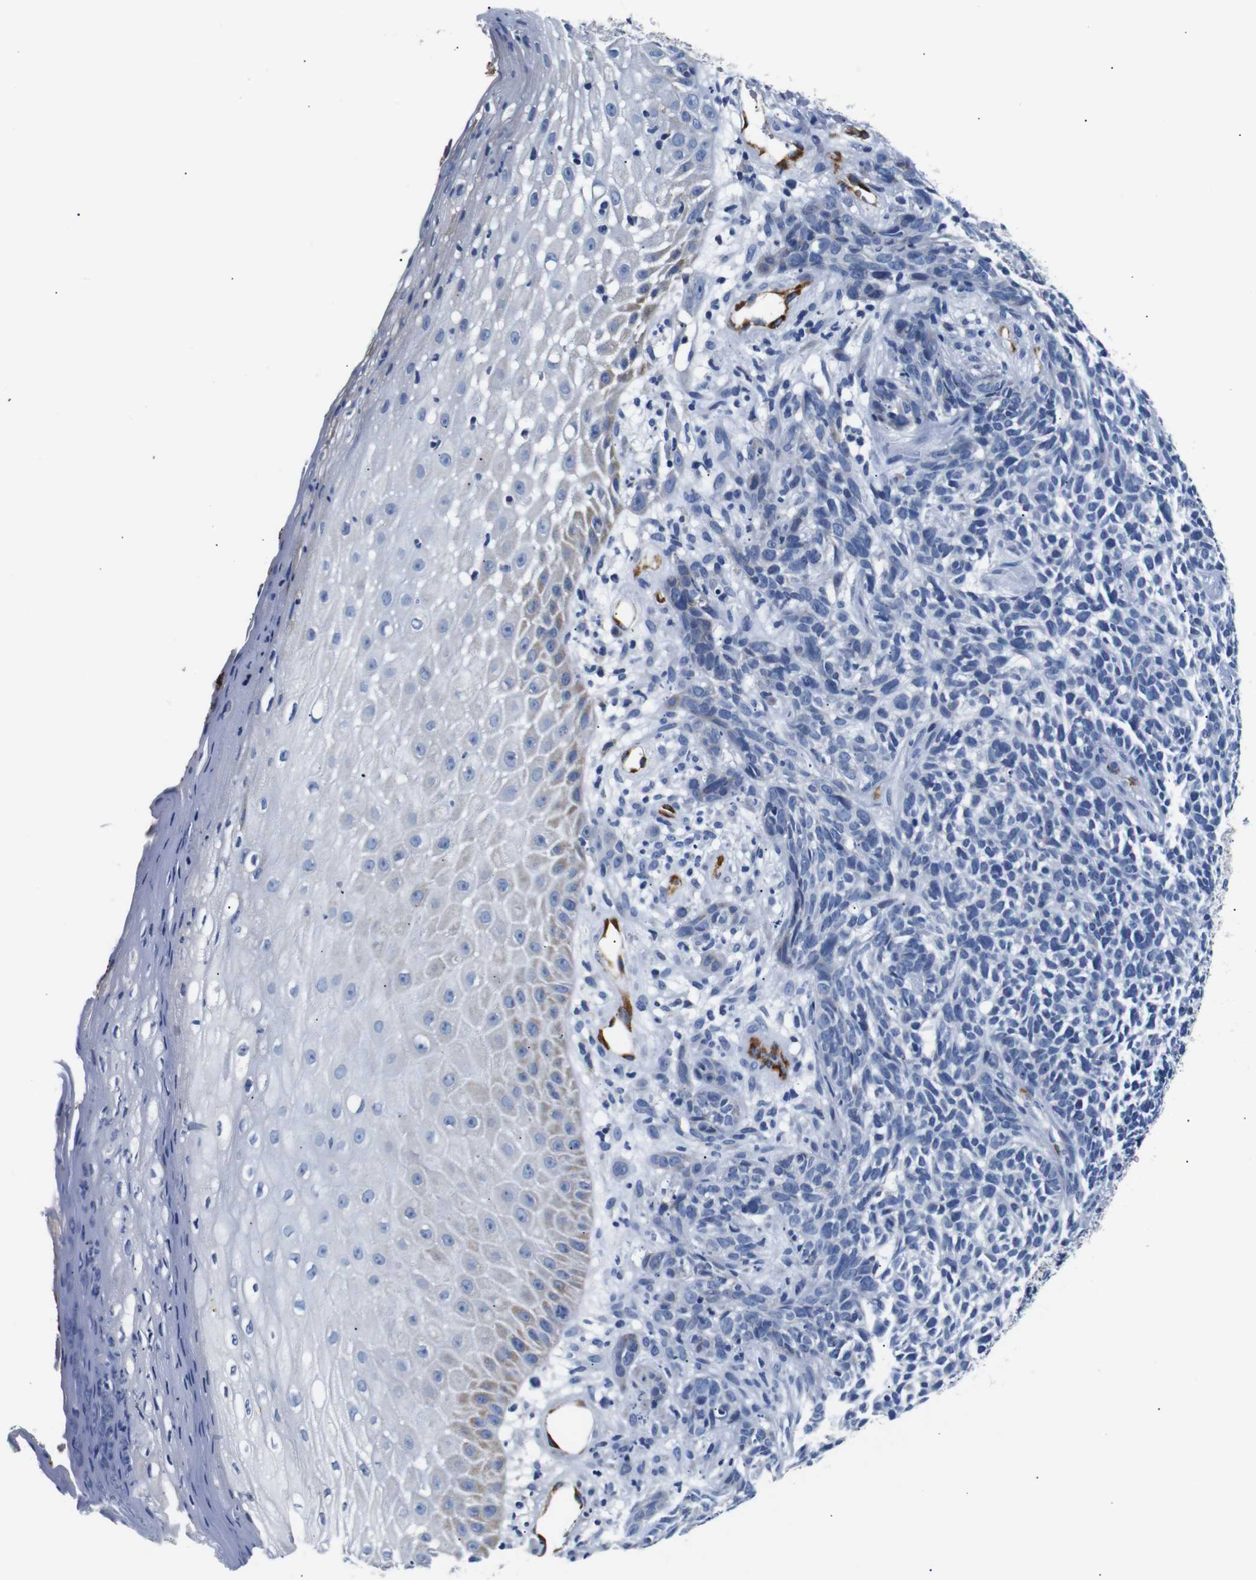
{"staining": {"intensity": "negative", "quantity": "none", "location": "none"}, "tissue": "skin cancer", "cell_type": "Tumor cells", "image_type": "cancer", "snomed": [{"axis": "morphology", "description": "Basal cell carcinoma"}, {"axis": "topography", "description": "Skin"}], "caption": "A micrograph of human skin cancer (basal cell carcinoma) is negative for staining in tumor cells.", "gene": "MUC4", "patient": {"sex": "female", "age": 84}}